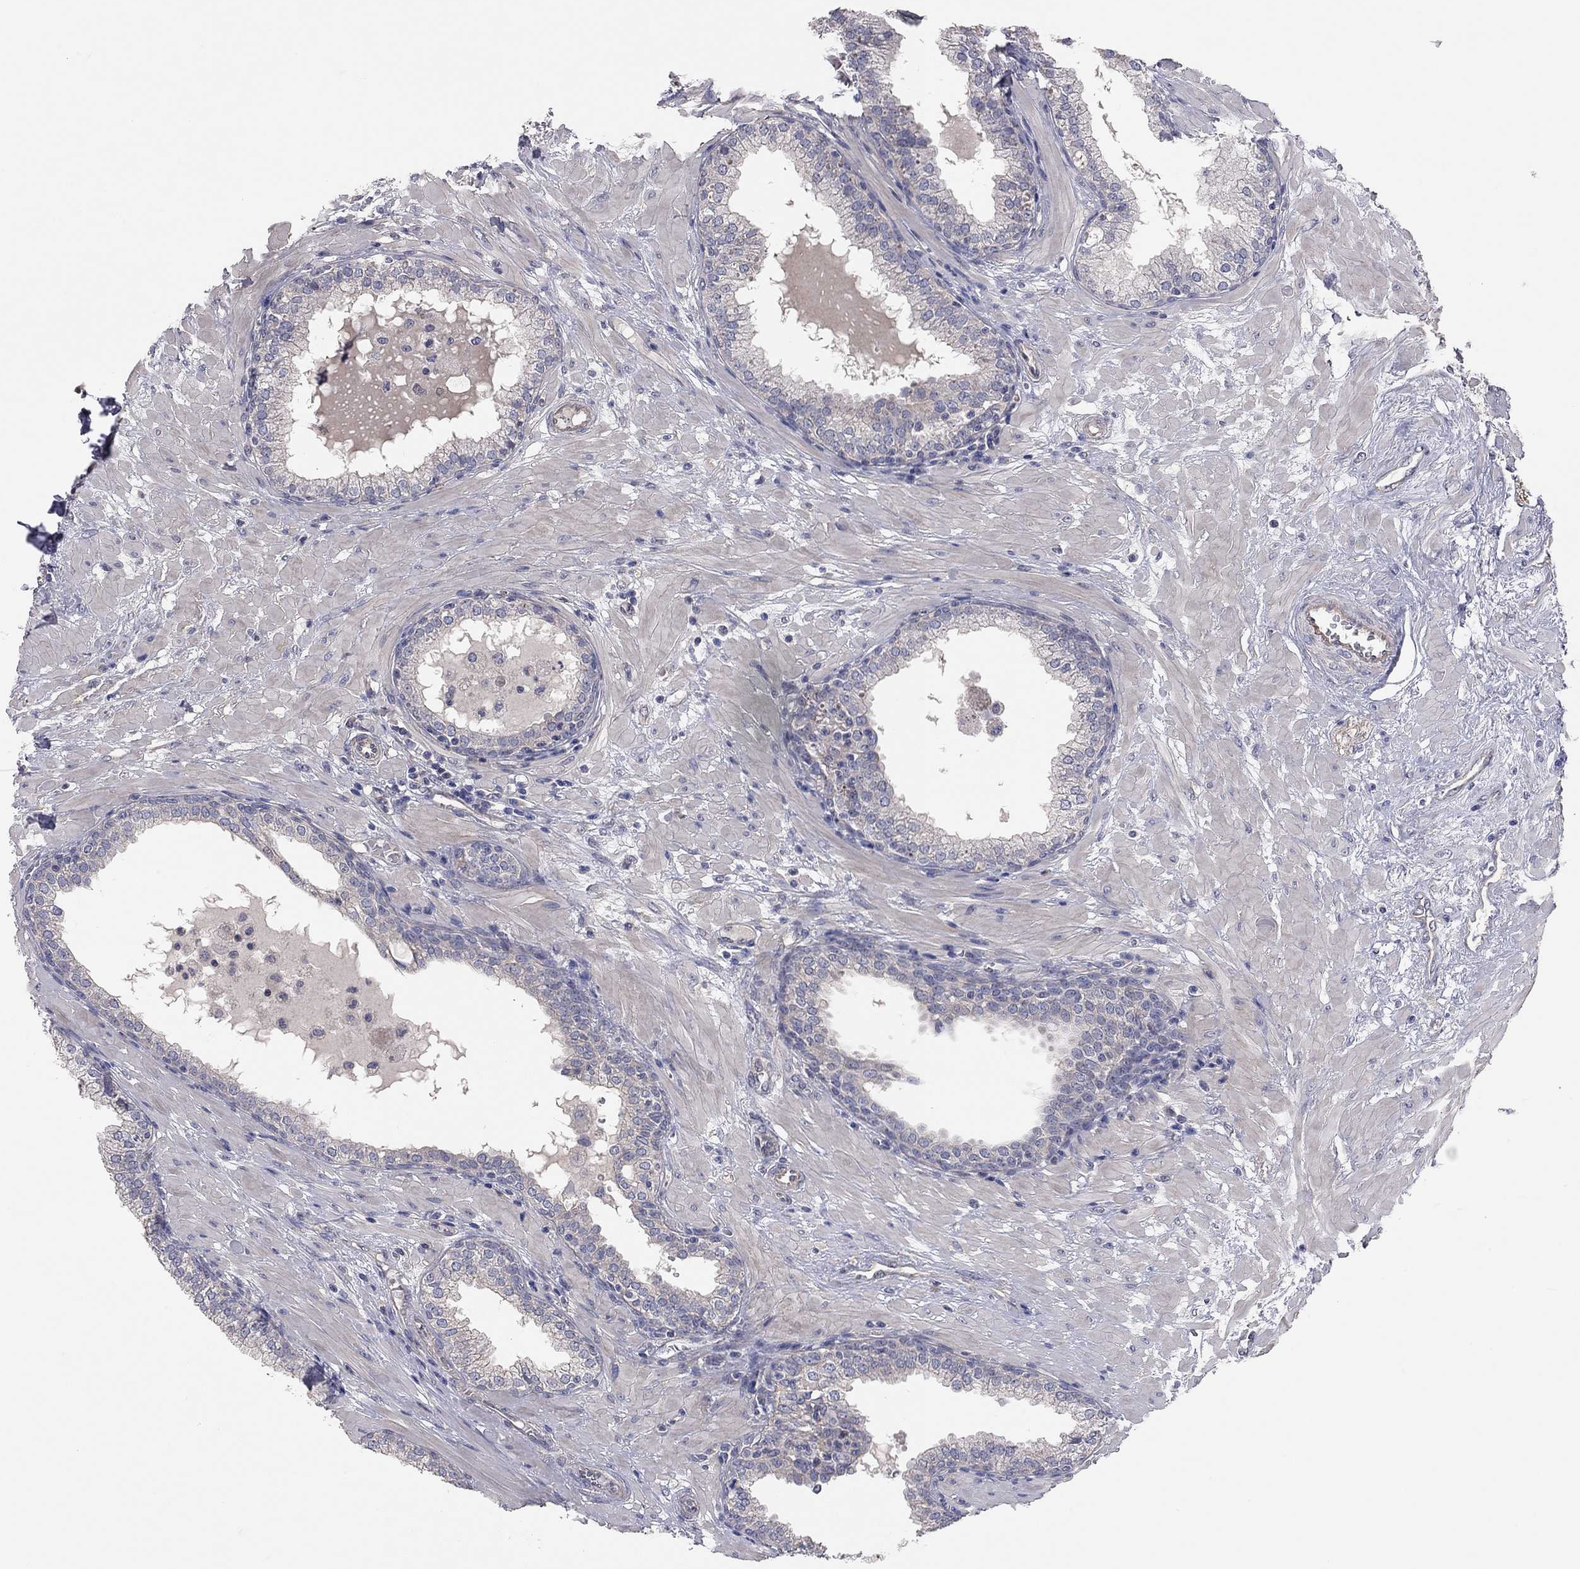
{"staining": {"intensity": "negative", "quantity": "none", "location": "none"}, "tissue": "prostate", "cell_type": "Glandular cells", "image_type": "normal", "snomed": [{"axis": "morphology", "description": "Normal tissue, NOS"}, {"axis": "topography", "description": "Prostate"}], "caption": "Immunohistochemistry image of normal prostate: prostate stained with DAB (3,3'-diaminobenzidine) displays no significant protein positivity in glandular cells.", "gene": "KCNB1", "patient": {"sex": "male", "age": 64}}